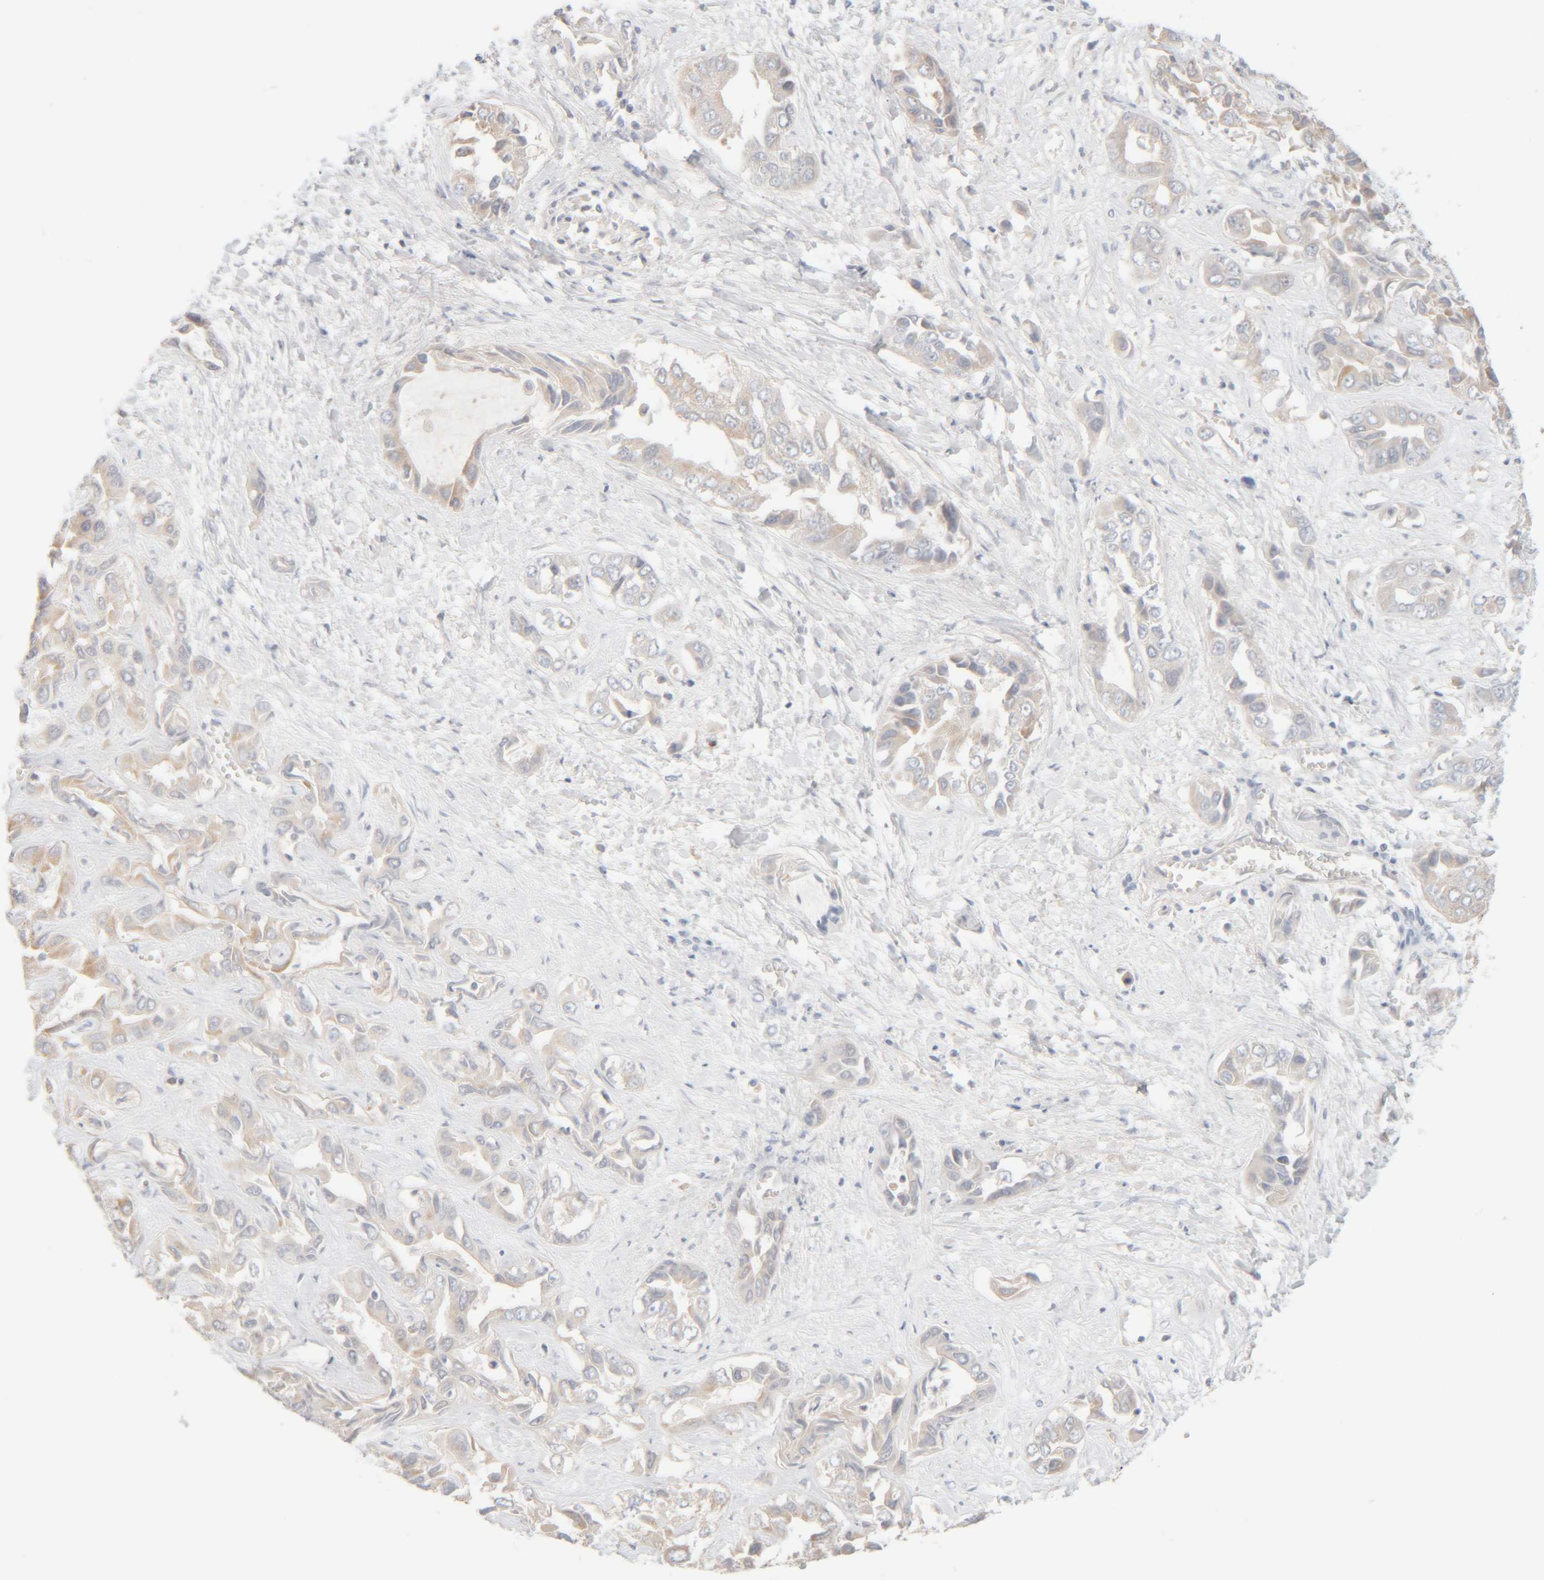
{"staining": {"intensity": "weak", "quantity": "<25%", "location": "cytoplasmic/membranous"}, "tissue": "liver cancer", "cell_type": "Tumor cells", "image_type": "cancer", "snomed": [{"axis": "morphology", "description": "Cholangiocarcinoma"}, {"axis": "topography", "description": "Liver"}], "caption": "An immunohistochemistry (IHC) photomicrograph of liver cancer is shown. There is no staining in tumor cells of liver cancer.", "gene": "RIDA", "patient": {"sex": "female", "age": 52}}